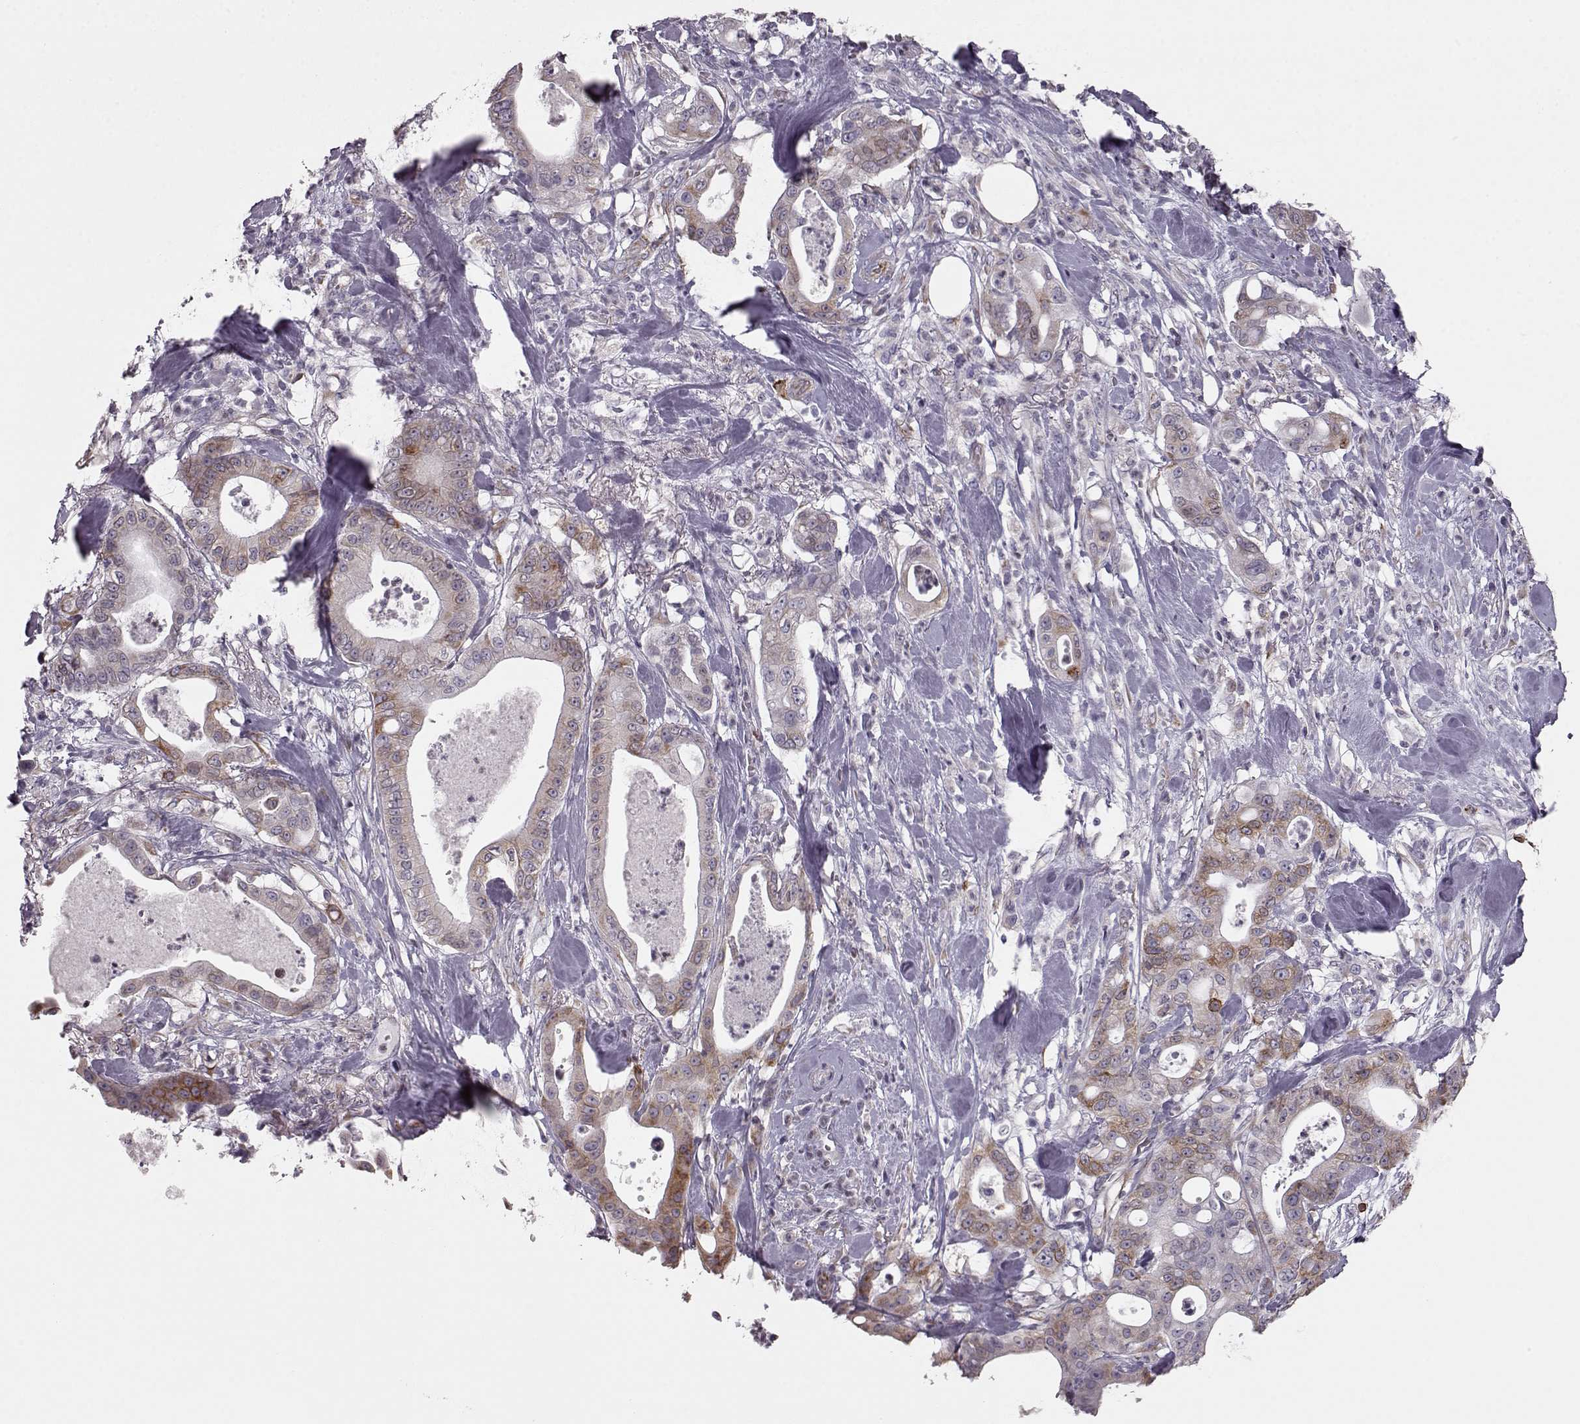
{"staining": {"intensity": "moderate", "quantity": "<25%", "location": "cytoplasmic/membranous"}, "tissue": "pancreatic cancer", "cell_type": "Tumor cells", "image_type": "cancer", "snomed": [{"axis": "morphology", "description": "Adenocarcinoma, NOS"}, {"axis": "topography", "description": "Pancreas"}], "caption": "There is low levels of moderate cytoplasmic/membranous expression in tumor cells of pancreatic cancer, as demonstrated by immunohistochemical staining (brown color).", "gene": "ELOVL5", "patient": {"sex": "male", "age": 71}}